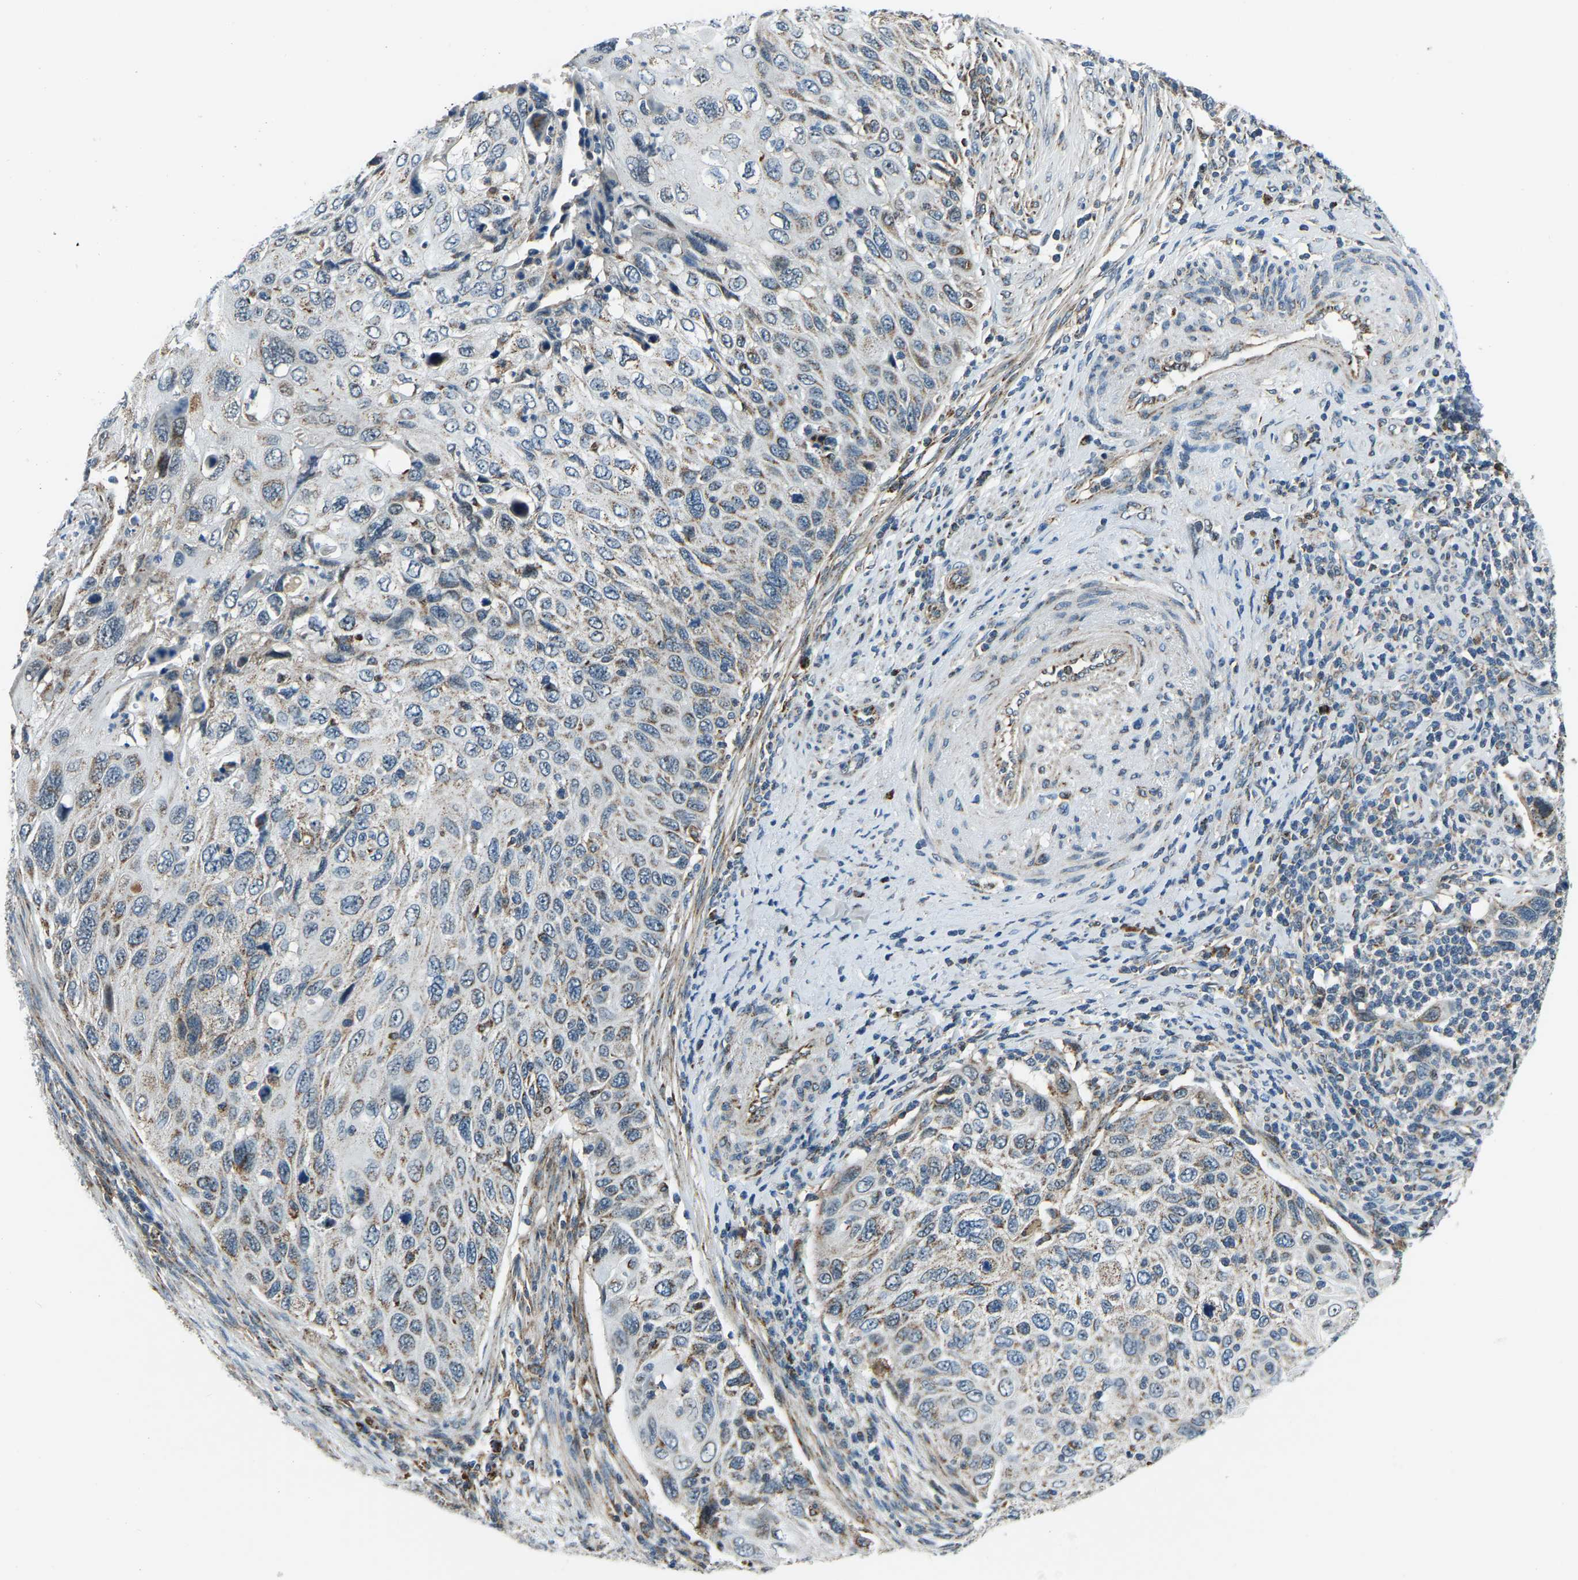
{"staining": {"intensity": "moderate", "quantity": "25%-75%", "location": "cytoplasmic/membranous"}, "tissue": "cervical cancer", "cell_type": "Tumor cells", "image_type": "cancer", "snomed": [{"axis": "morphology", "description": "Squamous cell carcinoma, NOS"}, {"axis": "topography", "description": "Cervix"}], "caption": "Immunohistochemical staining of human cervical cancer reveals medium levels of moderate cytoplasmic/membranous staining in about 25%-75% of tumor cells. (IHC, brightfield microscopy, high magnification).", "gene": "RBM33", "patient": {"sex": "female", "age": 70}}